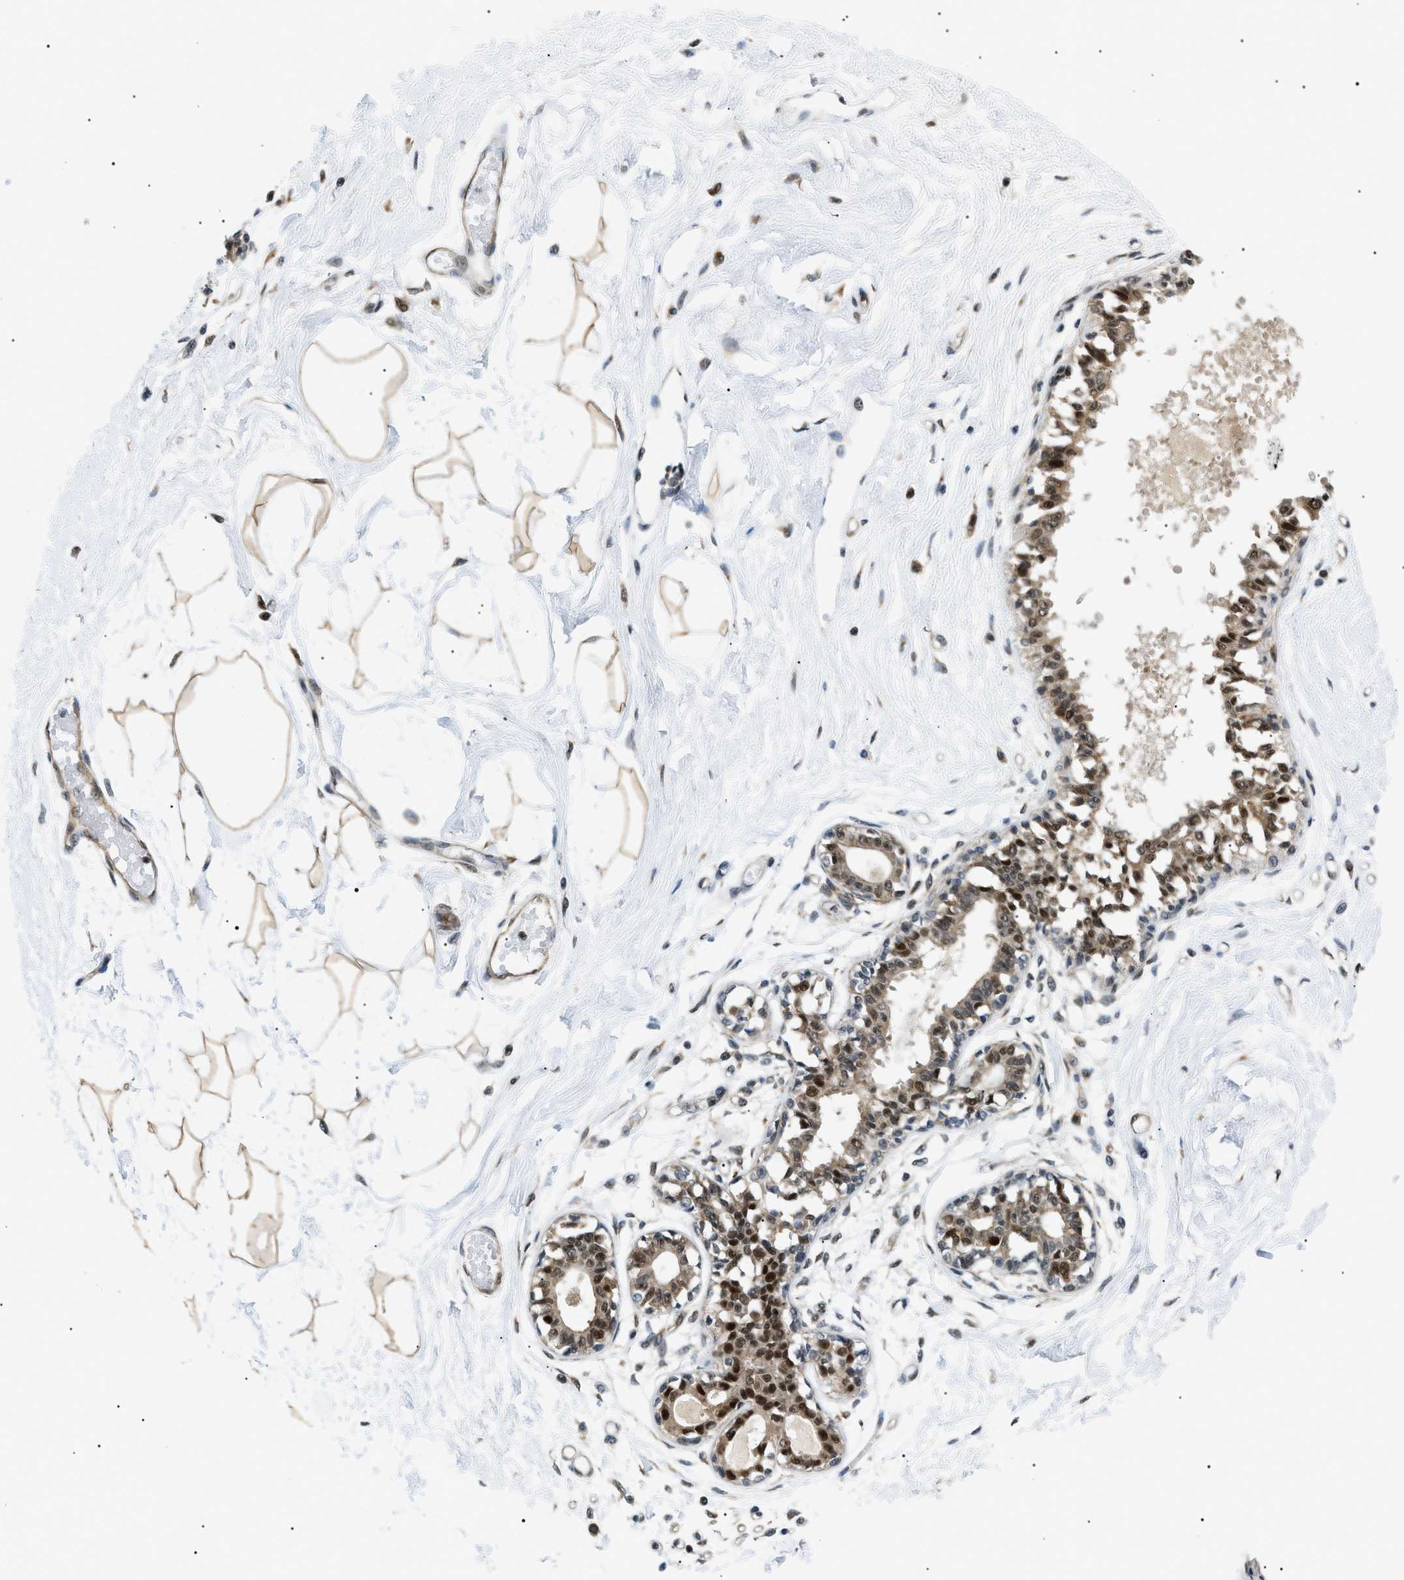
{"staining": {"intensity": "weak", "quantity": "25%-75%", "location": "cytoplasmic/membranous"}, "tissue": "breast", "cell_type": "Adipocytes", "image_type": "normal", "snomed": [{"axis": "morphology", "description": "Normal tissue, NOS"}, {"axis": "topography", "description": "Breast"}], "caption": "About 25%-75% of adipocytes in normal human breast show weak cytoplasmic/membranous protein staining as visualized by brown immunohistochemical staining.", "gene": "CWC25", "patient": {"sex": "female", "age": 45}}